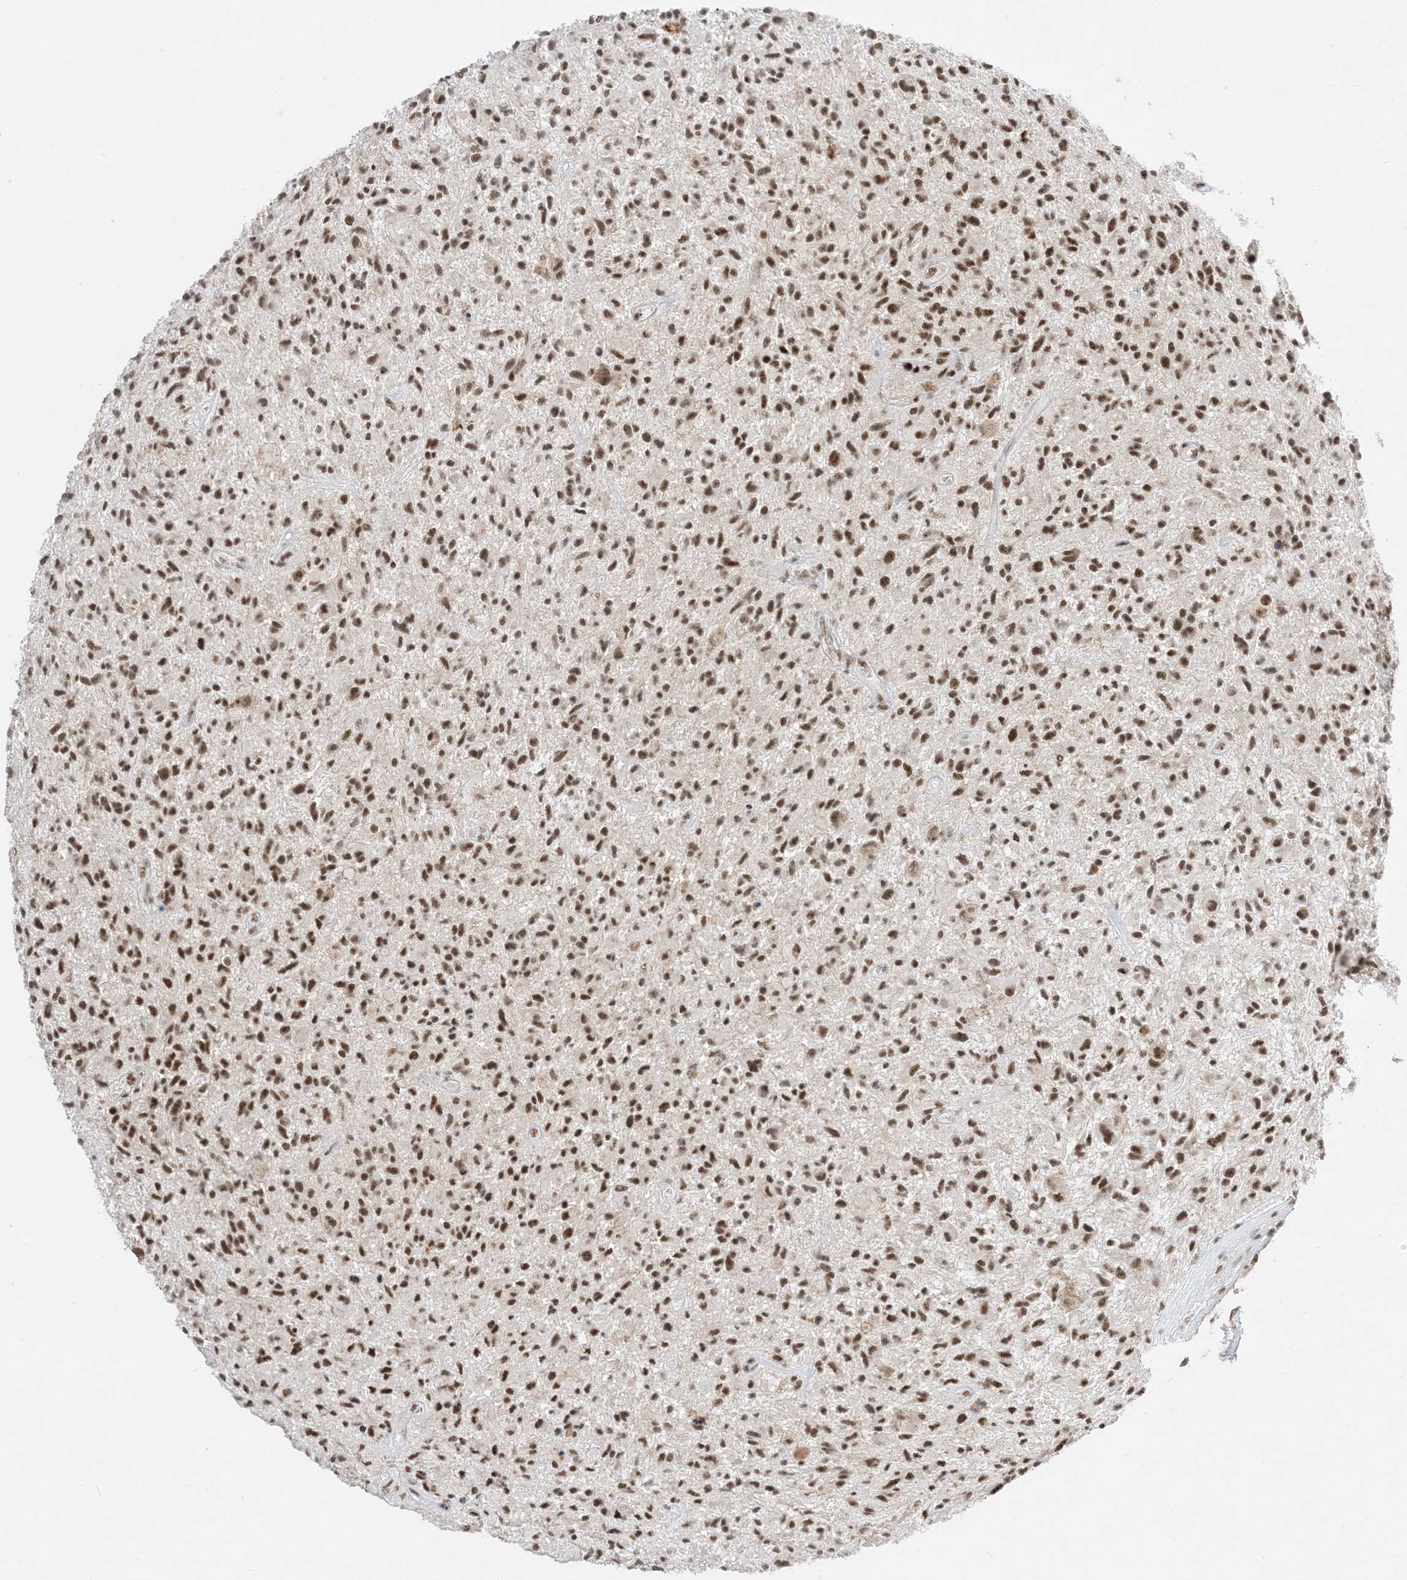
{"staining": {"intensity": "strong", "quantity": ">75%", "location": "nuclear"}, "tissue": "glioma", "cell_type": "Tumor cells", "image_type": "cancer", "snomed": [{"axis": "morphology", "description": "Glioma, malignant, High grade"}, {"axis": "topography", "description": "Brain"}], "caption": "Tumor cells exhibit high levels of strong nuclear expression in approximately >75% of cells in human glioma.", "gene": "SF3A3", "patient": {"sex": "male", "age": 47}}